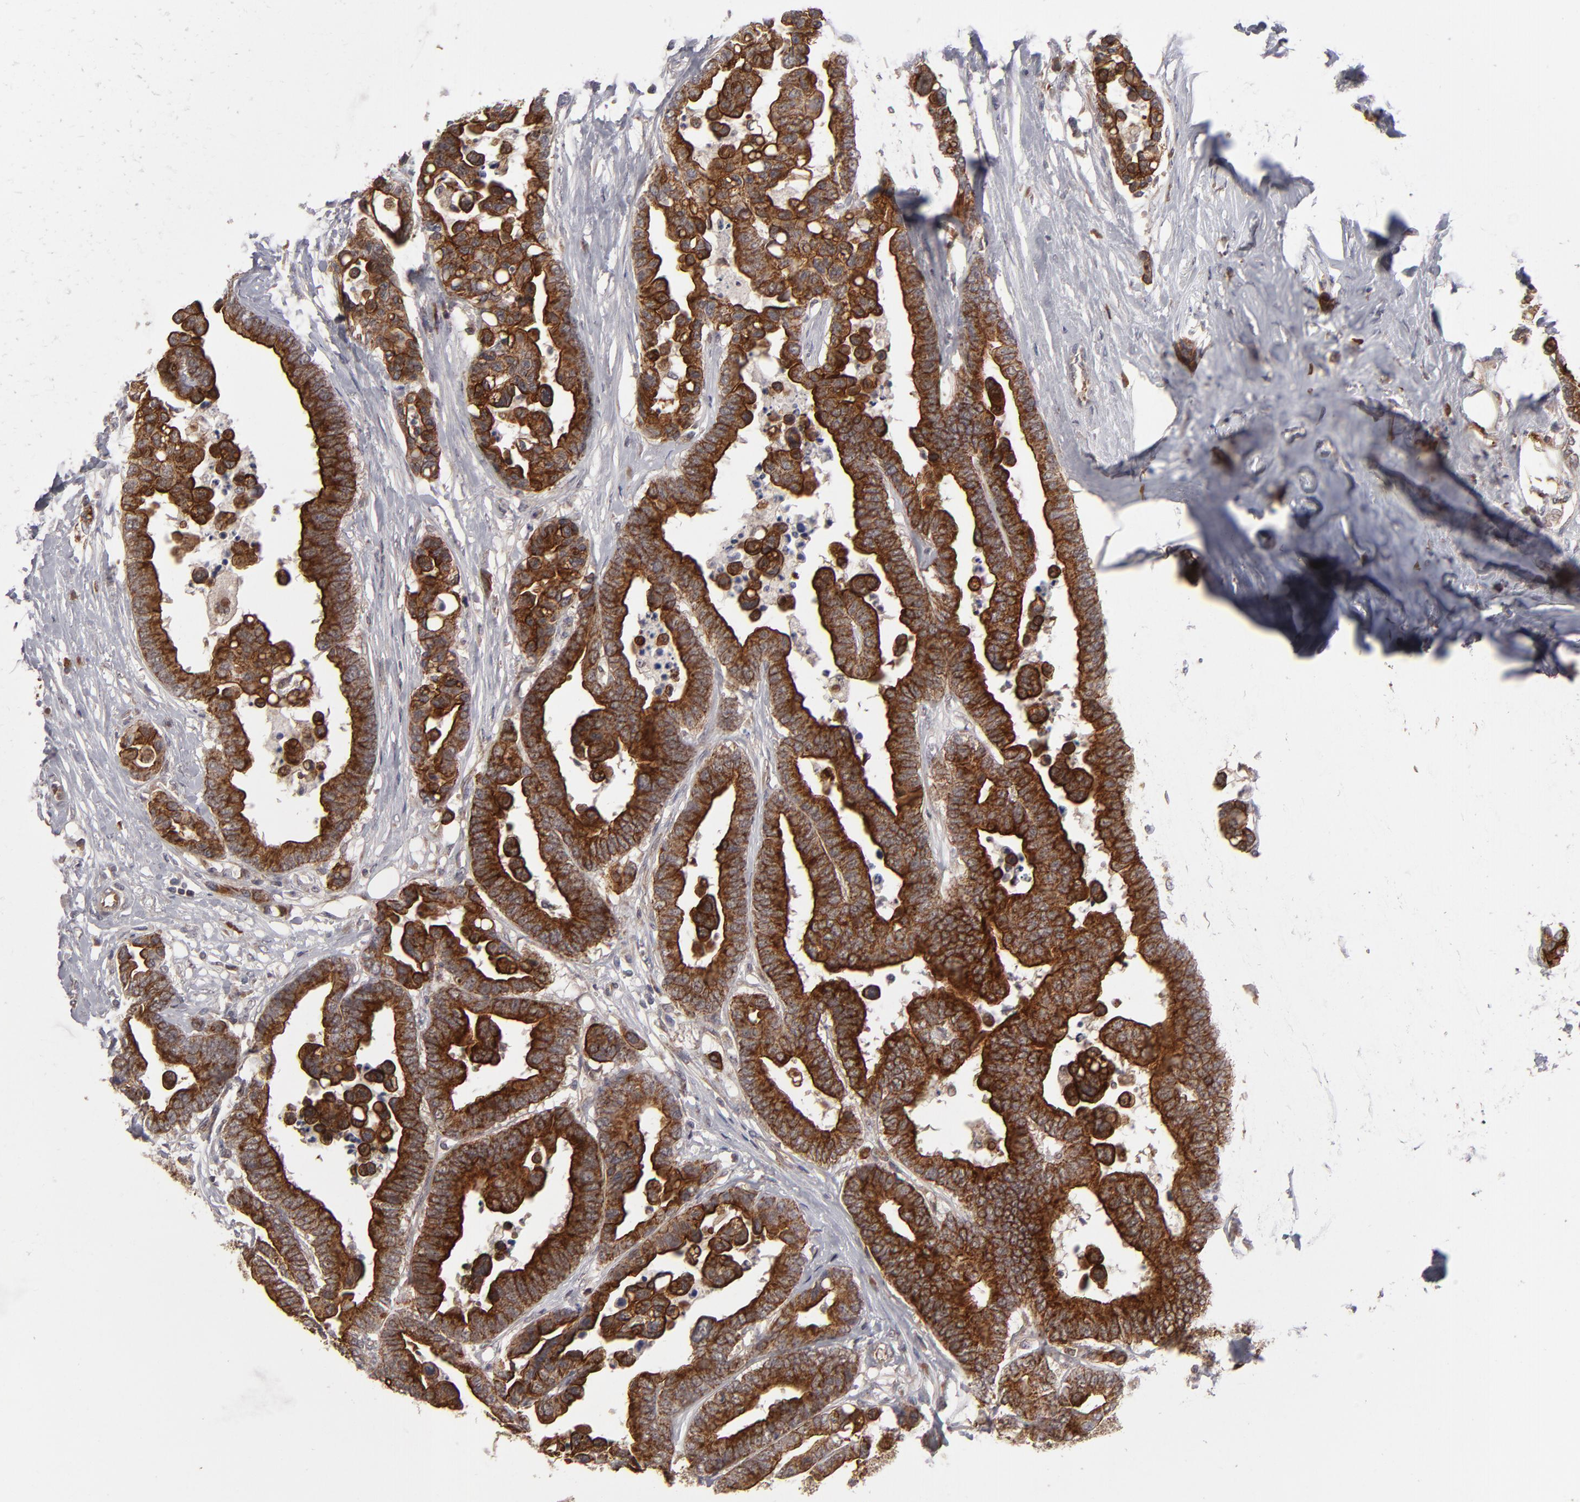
{"staining": {"intensity": "strong", "quantity": ">75%", "location": "cytoplasmic/membranous"}, "tissue": "colorectal cancer", "cell_type": "Tumor cells", "image_type": "cancer", "snomed": [{"axis": "morphology", "description": "Adenocarcinoma, NOS"}, {"axis": "topography", "description": "Colon"}], "caption": "Strong cytoplasmic/membranous expression is appreciated in about >75% of tumor cells in colorectal cancer (adenocarcinoma). The protein is shown in brown color, while the nuclei are stained blue.", "gene": "GLCCI1", "patient": {"sex": "male", "age": 82}}